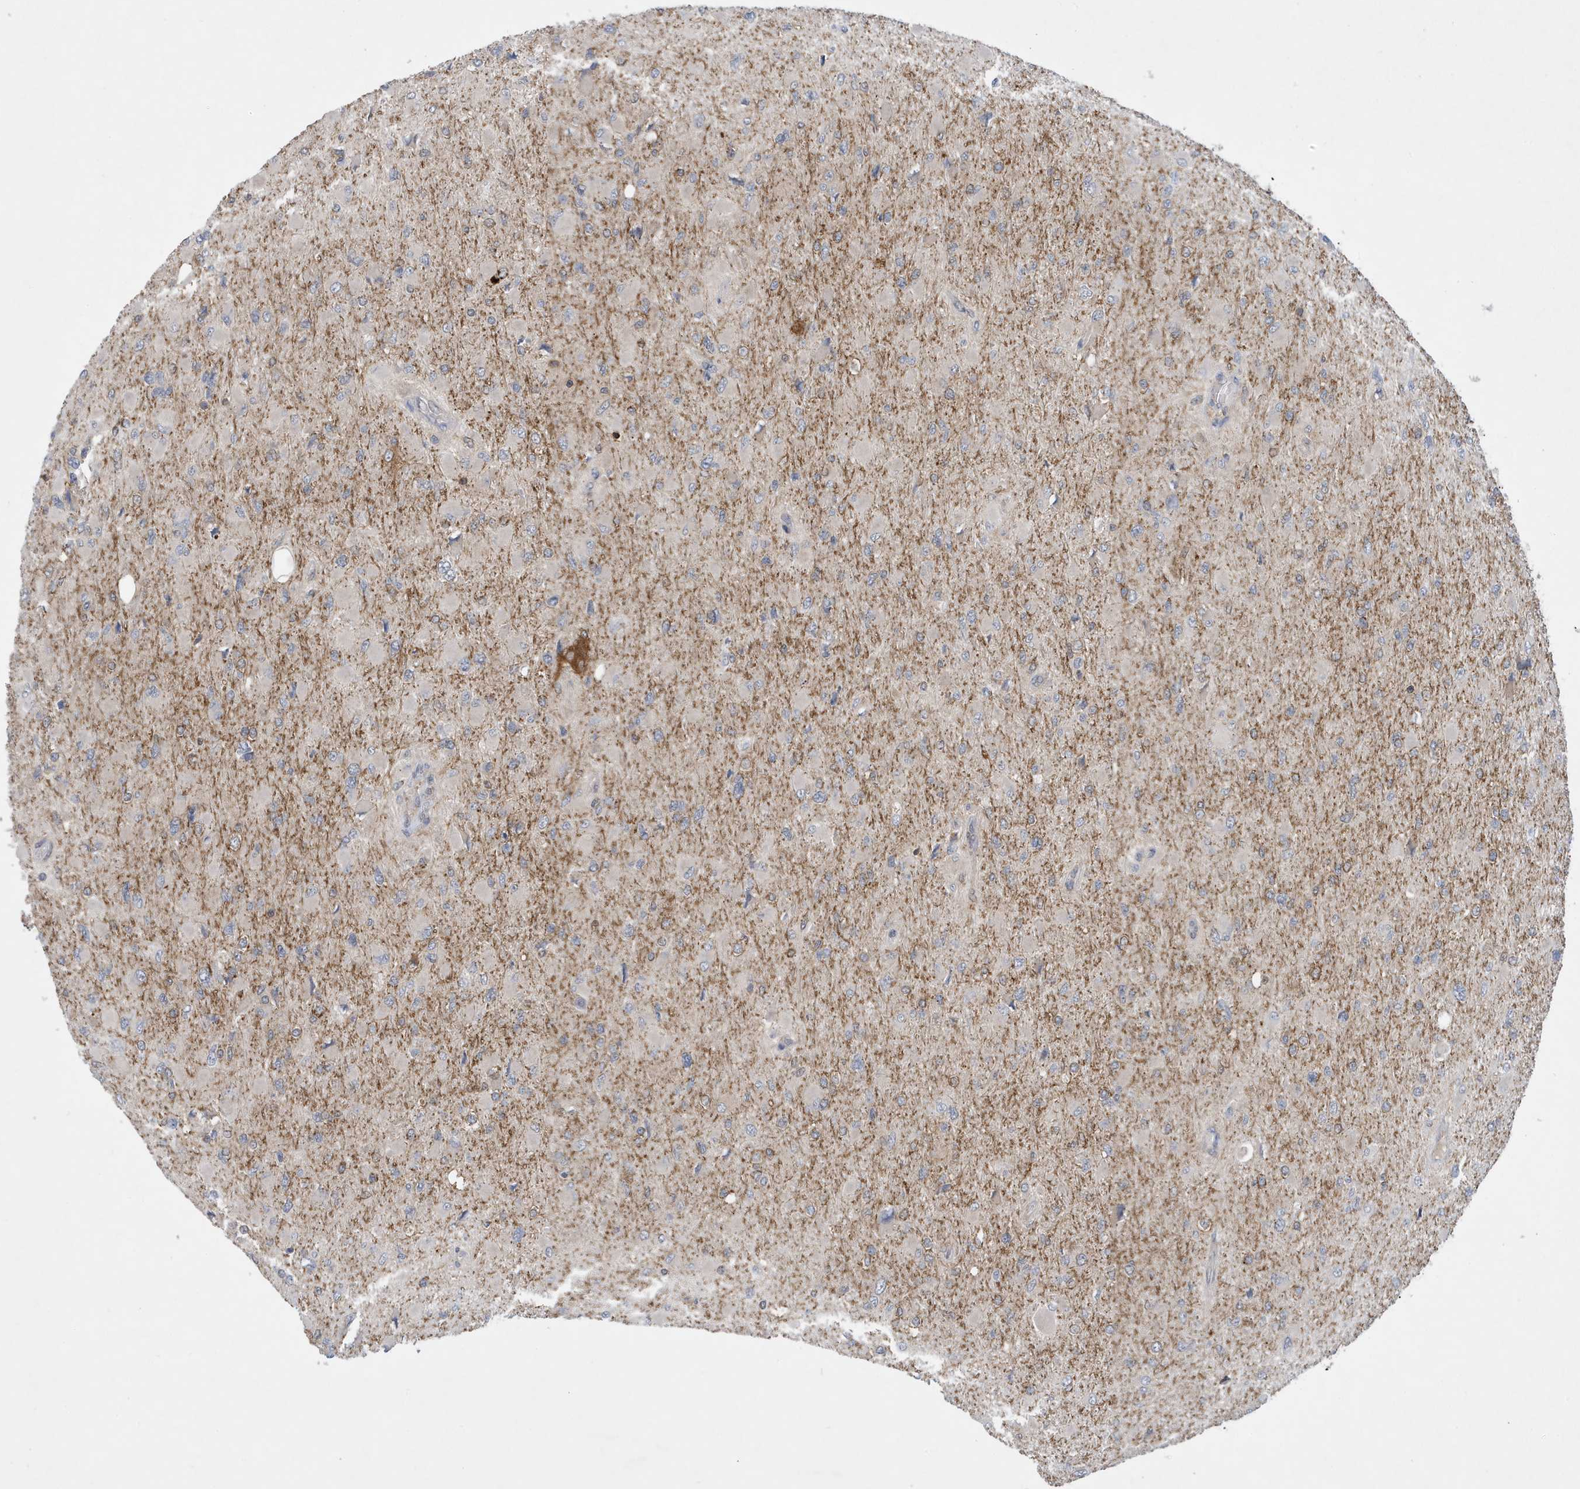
{"staining": {"intensity": "weak", "quantity": "<25%", "location": "cytoplasmic/membranous"}, "tissue": "glioma", "cell_type": "Tumor cells", "image_type": "cancer", "snomed": [{"axis": "morphology", "description": "Glioma, malignant, High grade"}, {"axis": "topography", "description": "Cerebral cortex"}], "caption": "Immunohistochemistry micrograph of glioma stained for a protein (brown), which shows no staining in tumor cells.", "gene": "NSUN3", "patient": {"sex": "female", "age": 36}}